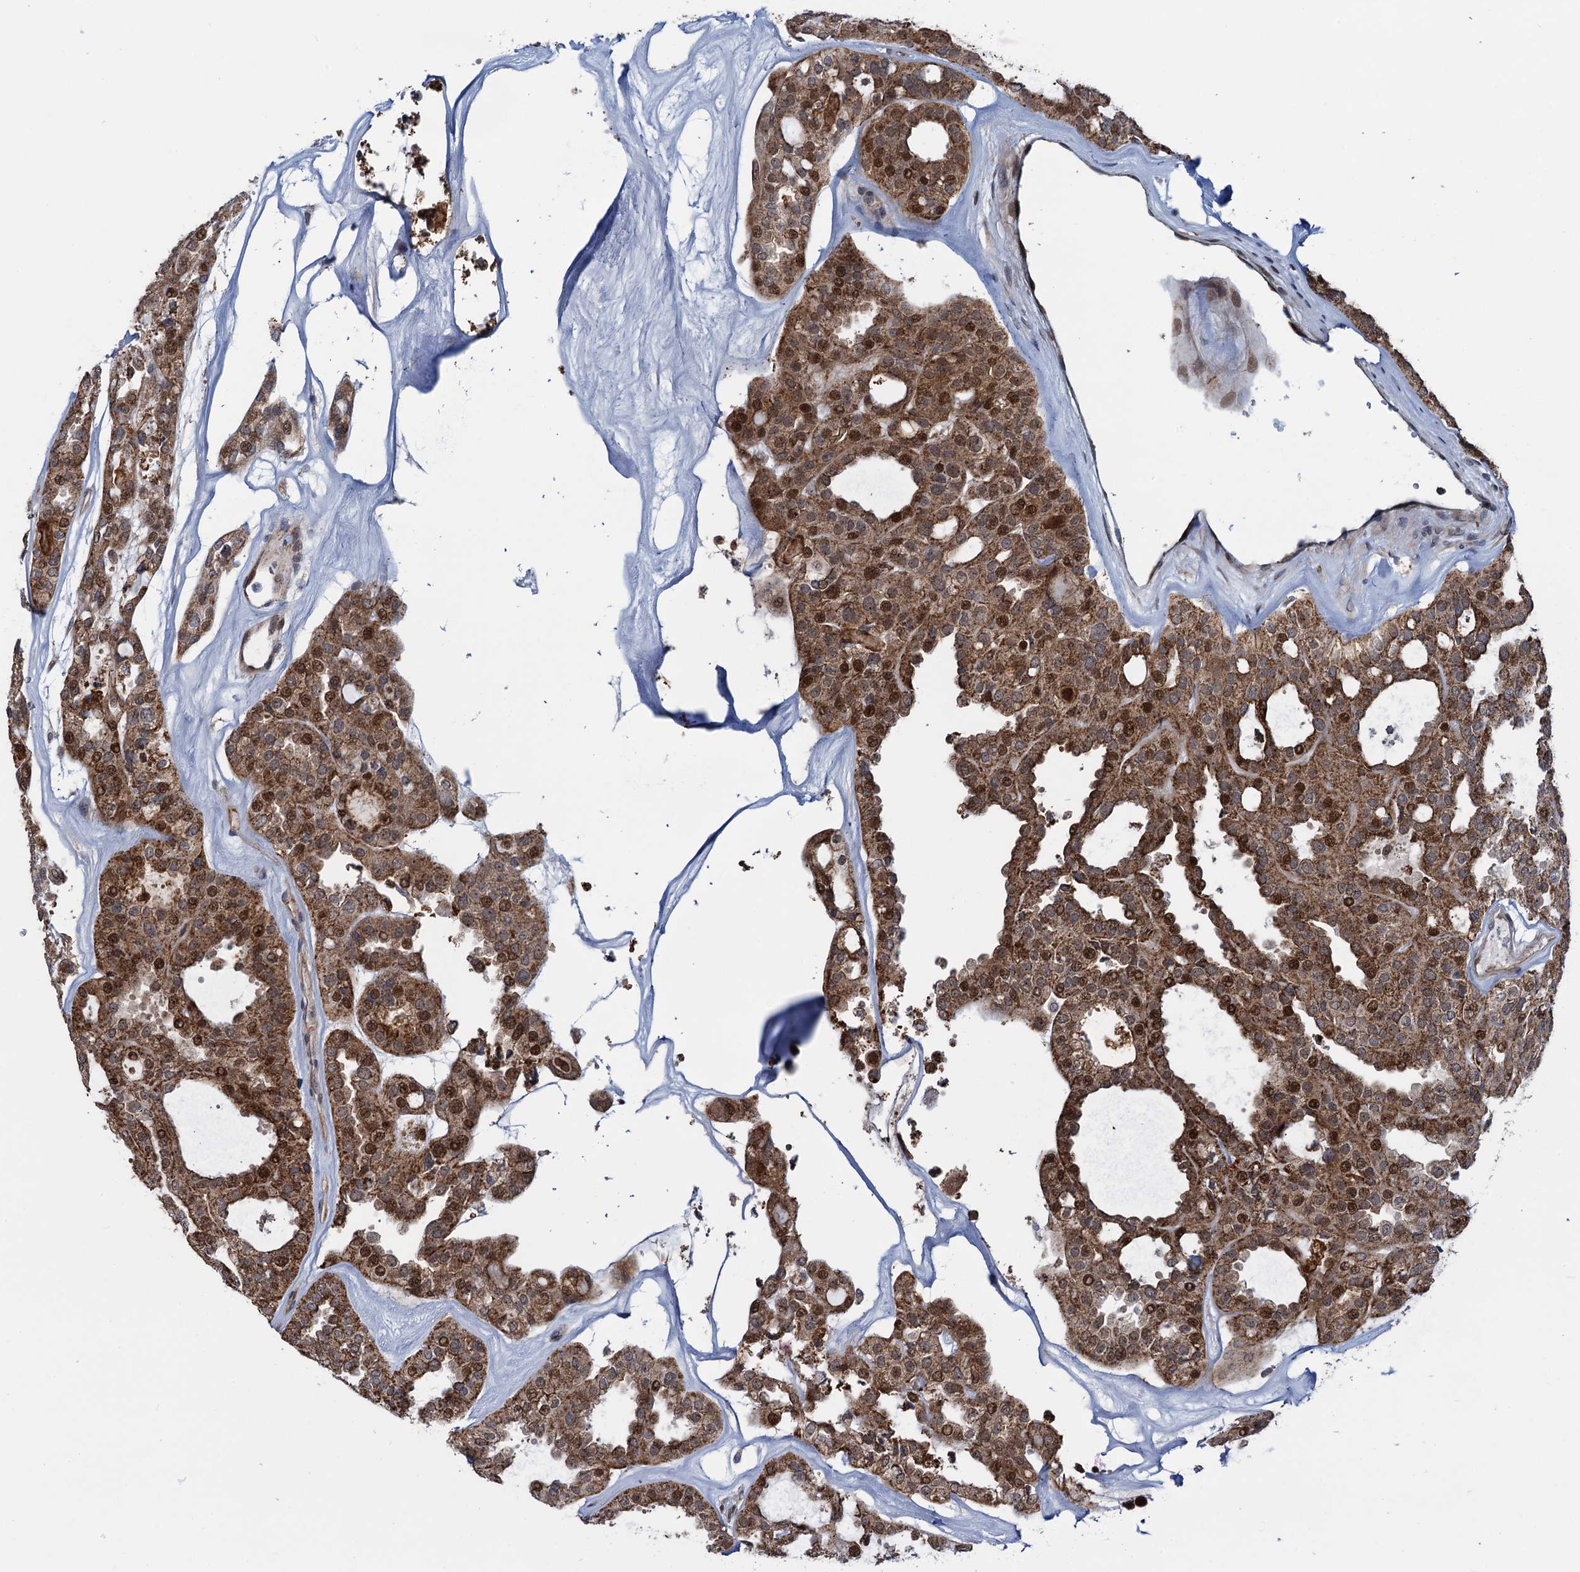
{"staining": {"intensity": "moderate", "quantity": ">75%", "location": "cytoplasmic/membranous,nuclear"}, "tissue": "thyroid cancer", "cell_type": "Tumor cells", "image_type": "cancer", "snomed": [{"axis": "morphology", "description": "Follicular adenoma carcinoma, NOS"}, {"axis": "topography", "description": "Thyroid gland"}], "caption": "The photomicrograph demonstrates a brown stain indicating the presence of a protein in the cytoplasmic/membranous and nuclear of tumor cells in thyroid cancer.", "gene": "CCDC102A", "patient": {"sex": "male", "age": 75}}